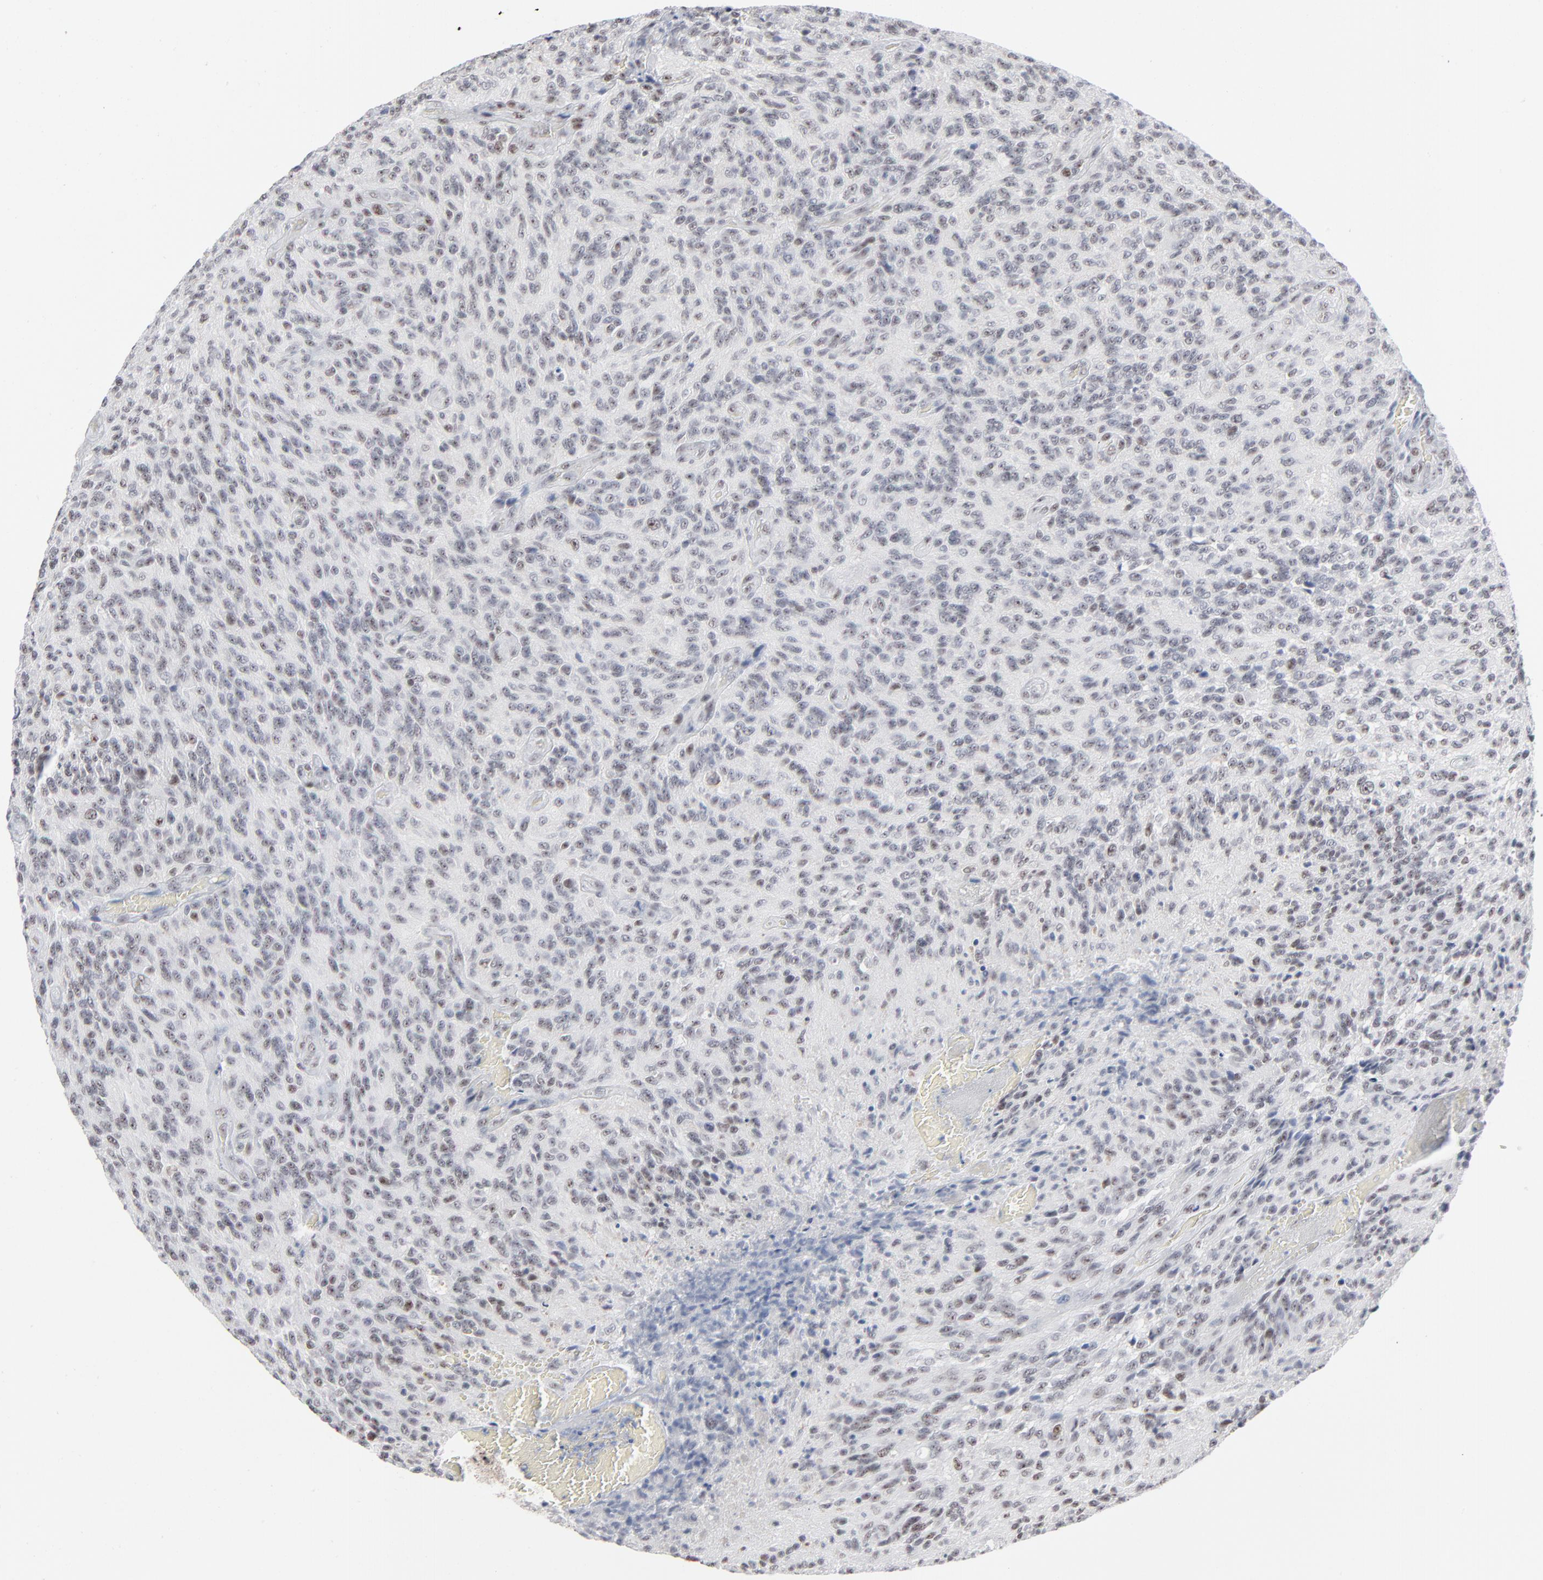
{"staining": {"intensity": "weak", "quantity": "<25%", "location": "nuclear"}, "tissue": "glioma", "cell_type": "Tumor cells", "image_type": "cancer", "snomed": [{"axis": "morphology", "description": "Normal tissue, NOS"}, {"axis": "morphology", "description": "Glioma, malignant, High grade"}, {"axis": "topography", "description": "Cerebral cortex"}], "caption": "IHC micrograph of human glioma stained for a protein (brown), which reveals no staining in tumor cells.", "gene": "MPHOSPH6", "patient": {"sex": "male", "age": 56}}